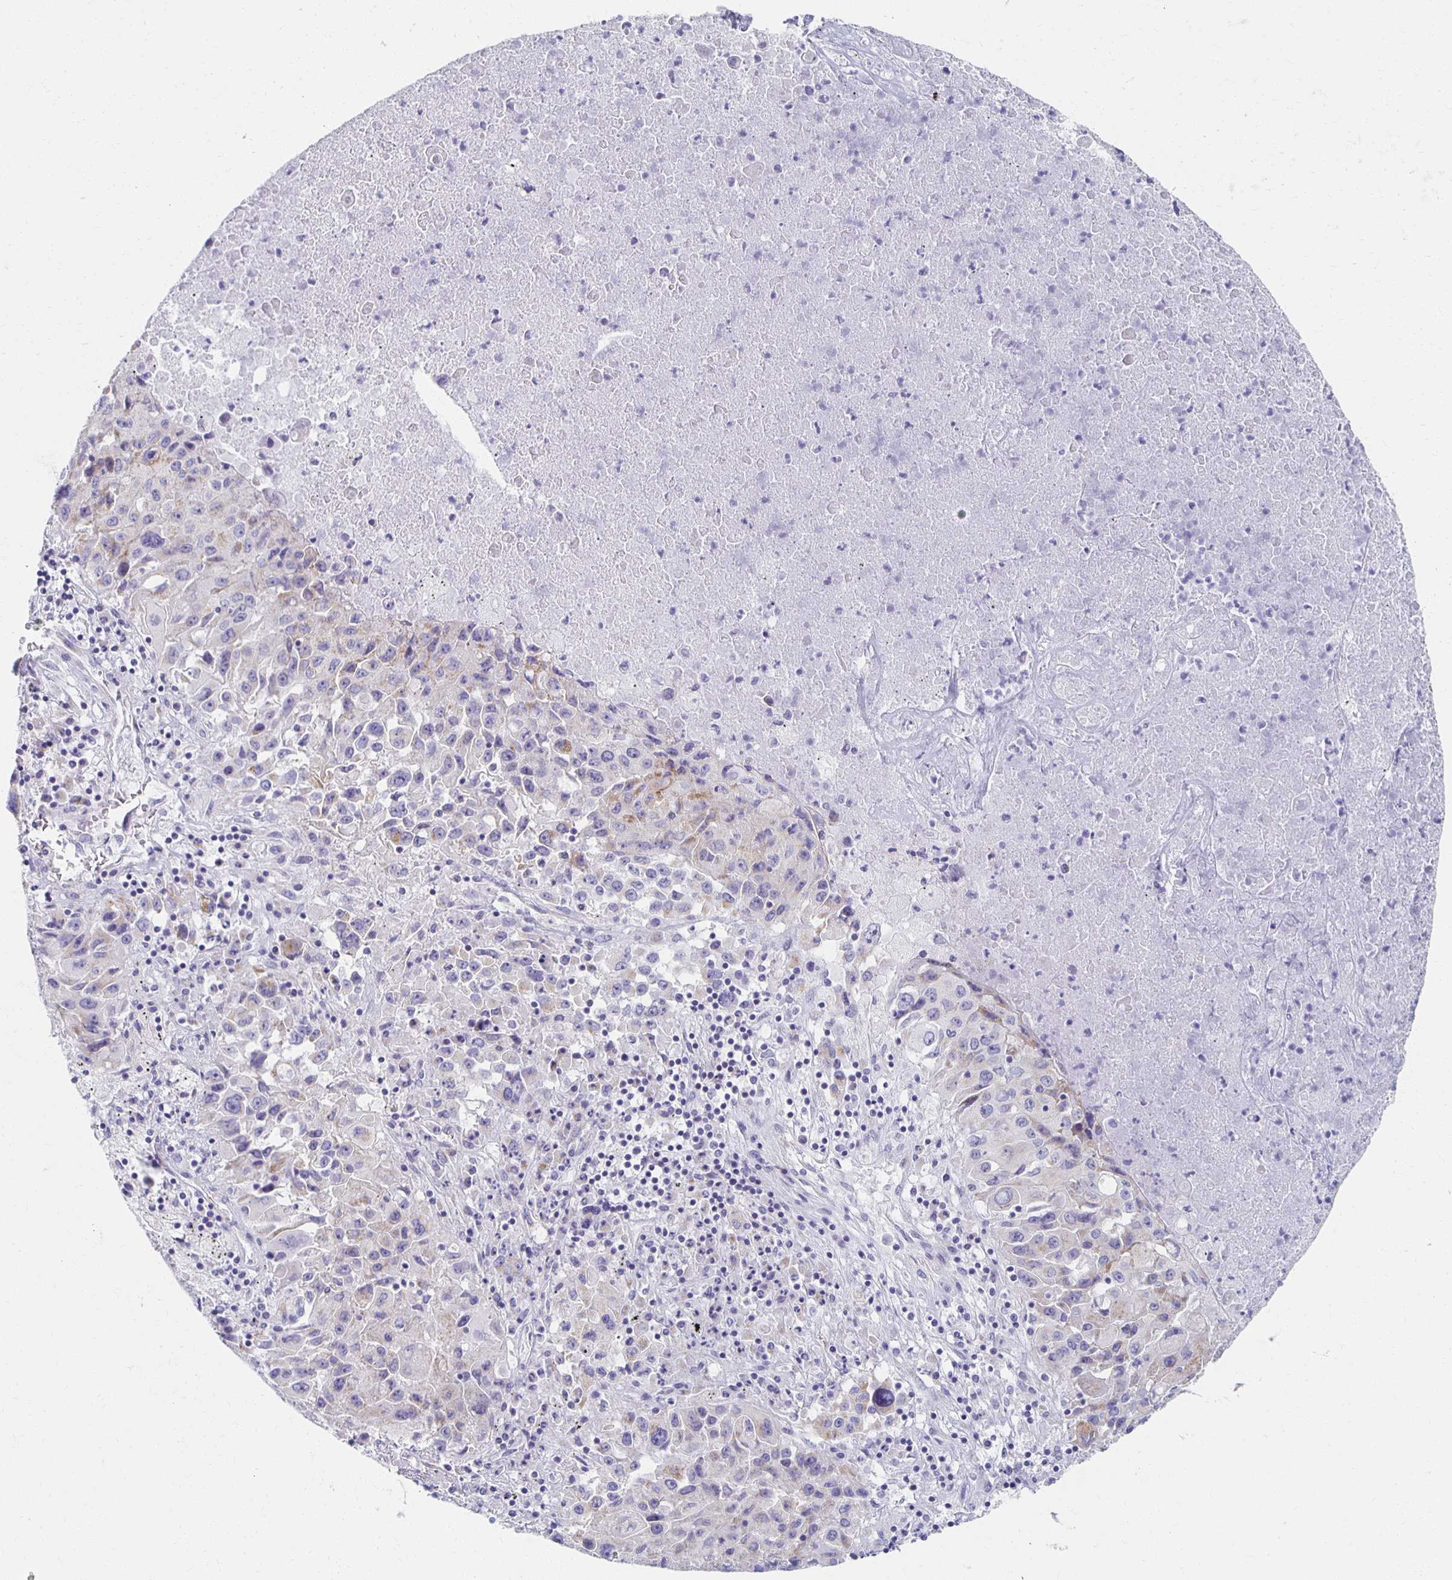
{"staining": {"intensity": "weak", "quantity": "<25%", "location": "cytoplasmic/membranous"}, "tissue": "lung cancer", "cell_type": "Tumor cells", "image_type": "cancer", "snomed": [{"axis": "morphology", "description": "Squamous cell carcinoma, NOS"}, {"axis": "topography", "description": "Lung"}], "caption": "Immunohistochemistry histopathology image of neoplastic tissue: human lung cancer (squamous cell carcinoma) stained with DAB (3,3'-diaminobenzidine) shows no significant protein expression in tumor cells.", "gene": "TEX44", "patient": {"sex": "male", "age": 63}}